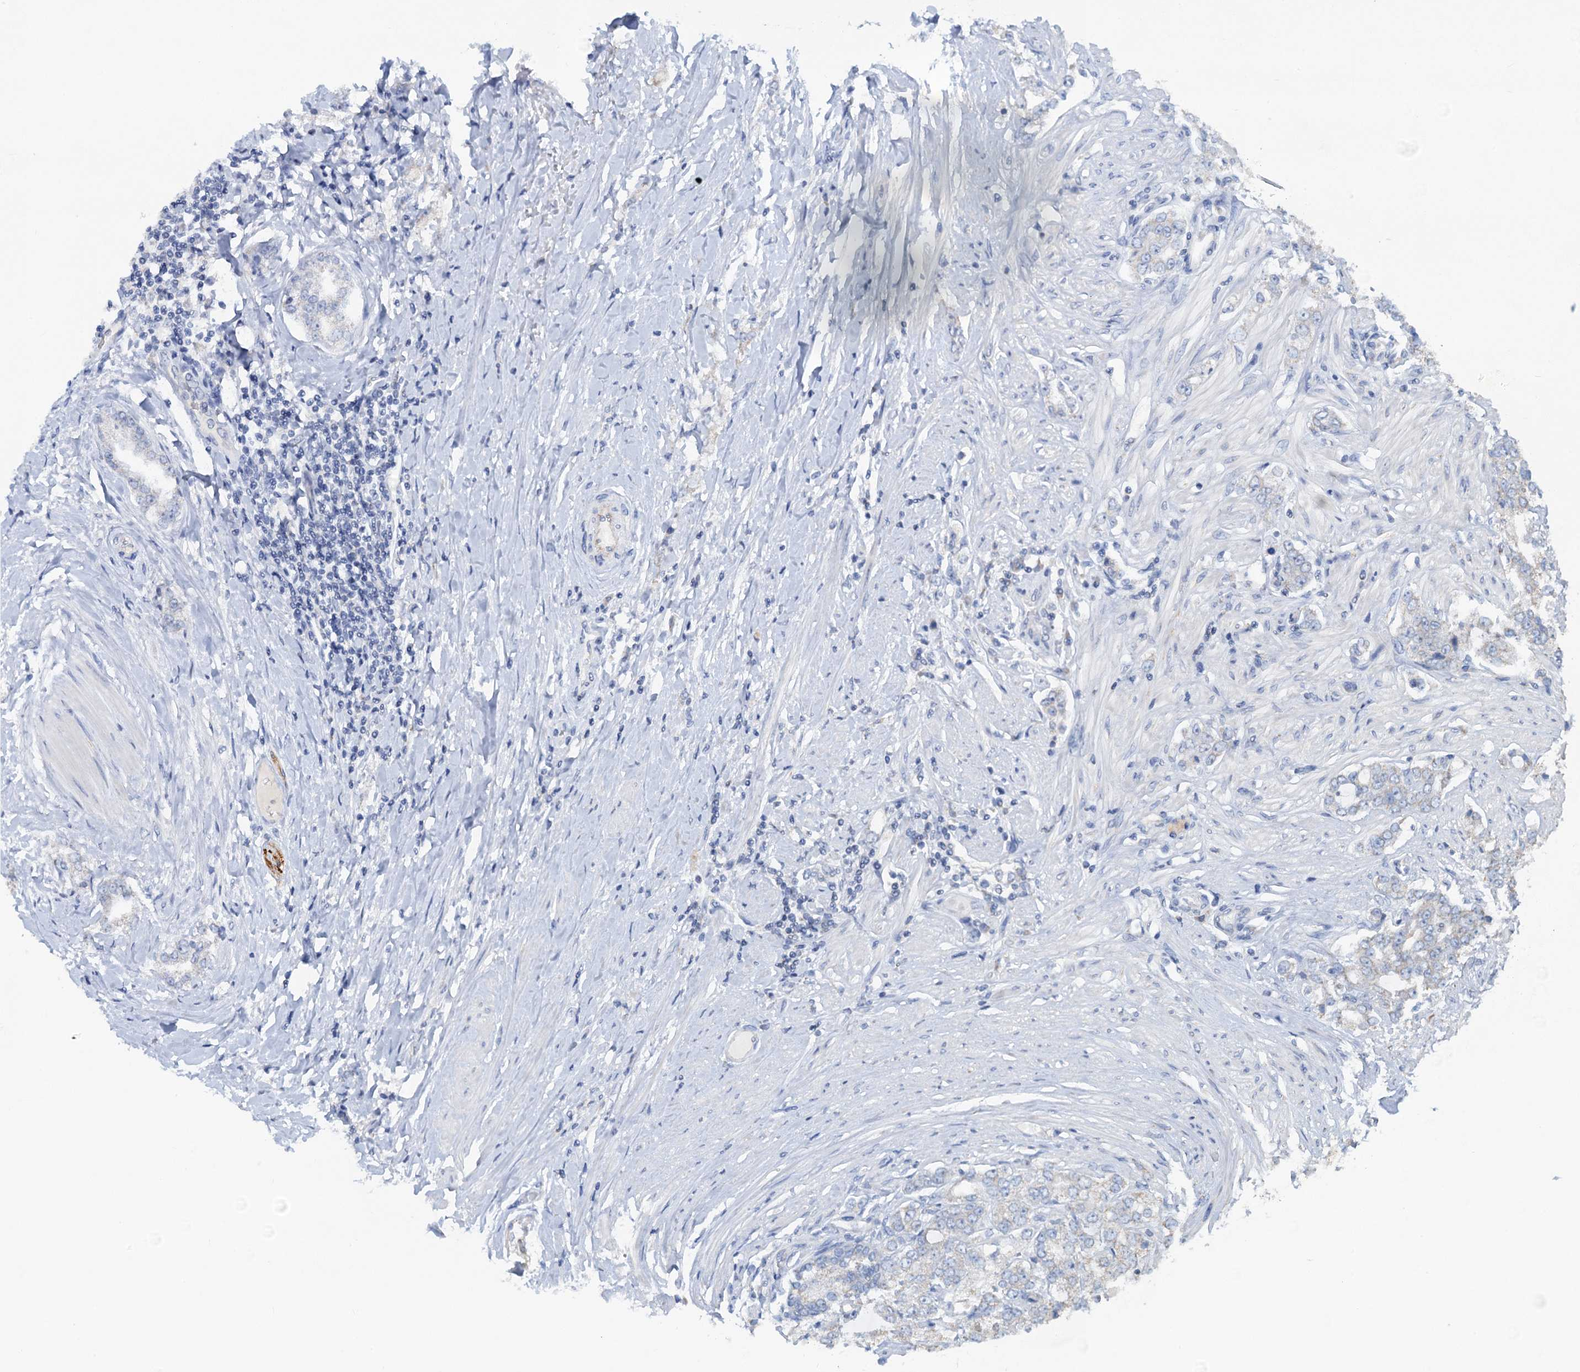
{"staining": {"intensity": "negative", "quantity": "none", "location": "none"}, "tissue": "prostate cancer", "cell_type": "Tumor cells", "image_type": "cancer", "snomed": [{"axis": "morphology", "description": "Adenocarcinoma, High grade"}, {"axis": "topography", "description": "Prostate"}], "caption": "The photomicrograph exhibits no significant expression in tumor cells of prostate cancer (high-grade adenocarcinoma). (Stains: DAB IHC with hematoxylin counter stain, Microscopy: brightfield microscopy at high magnification).", "gene": "PLLP", "patient": {"sex": "male", "age": 64}}